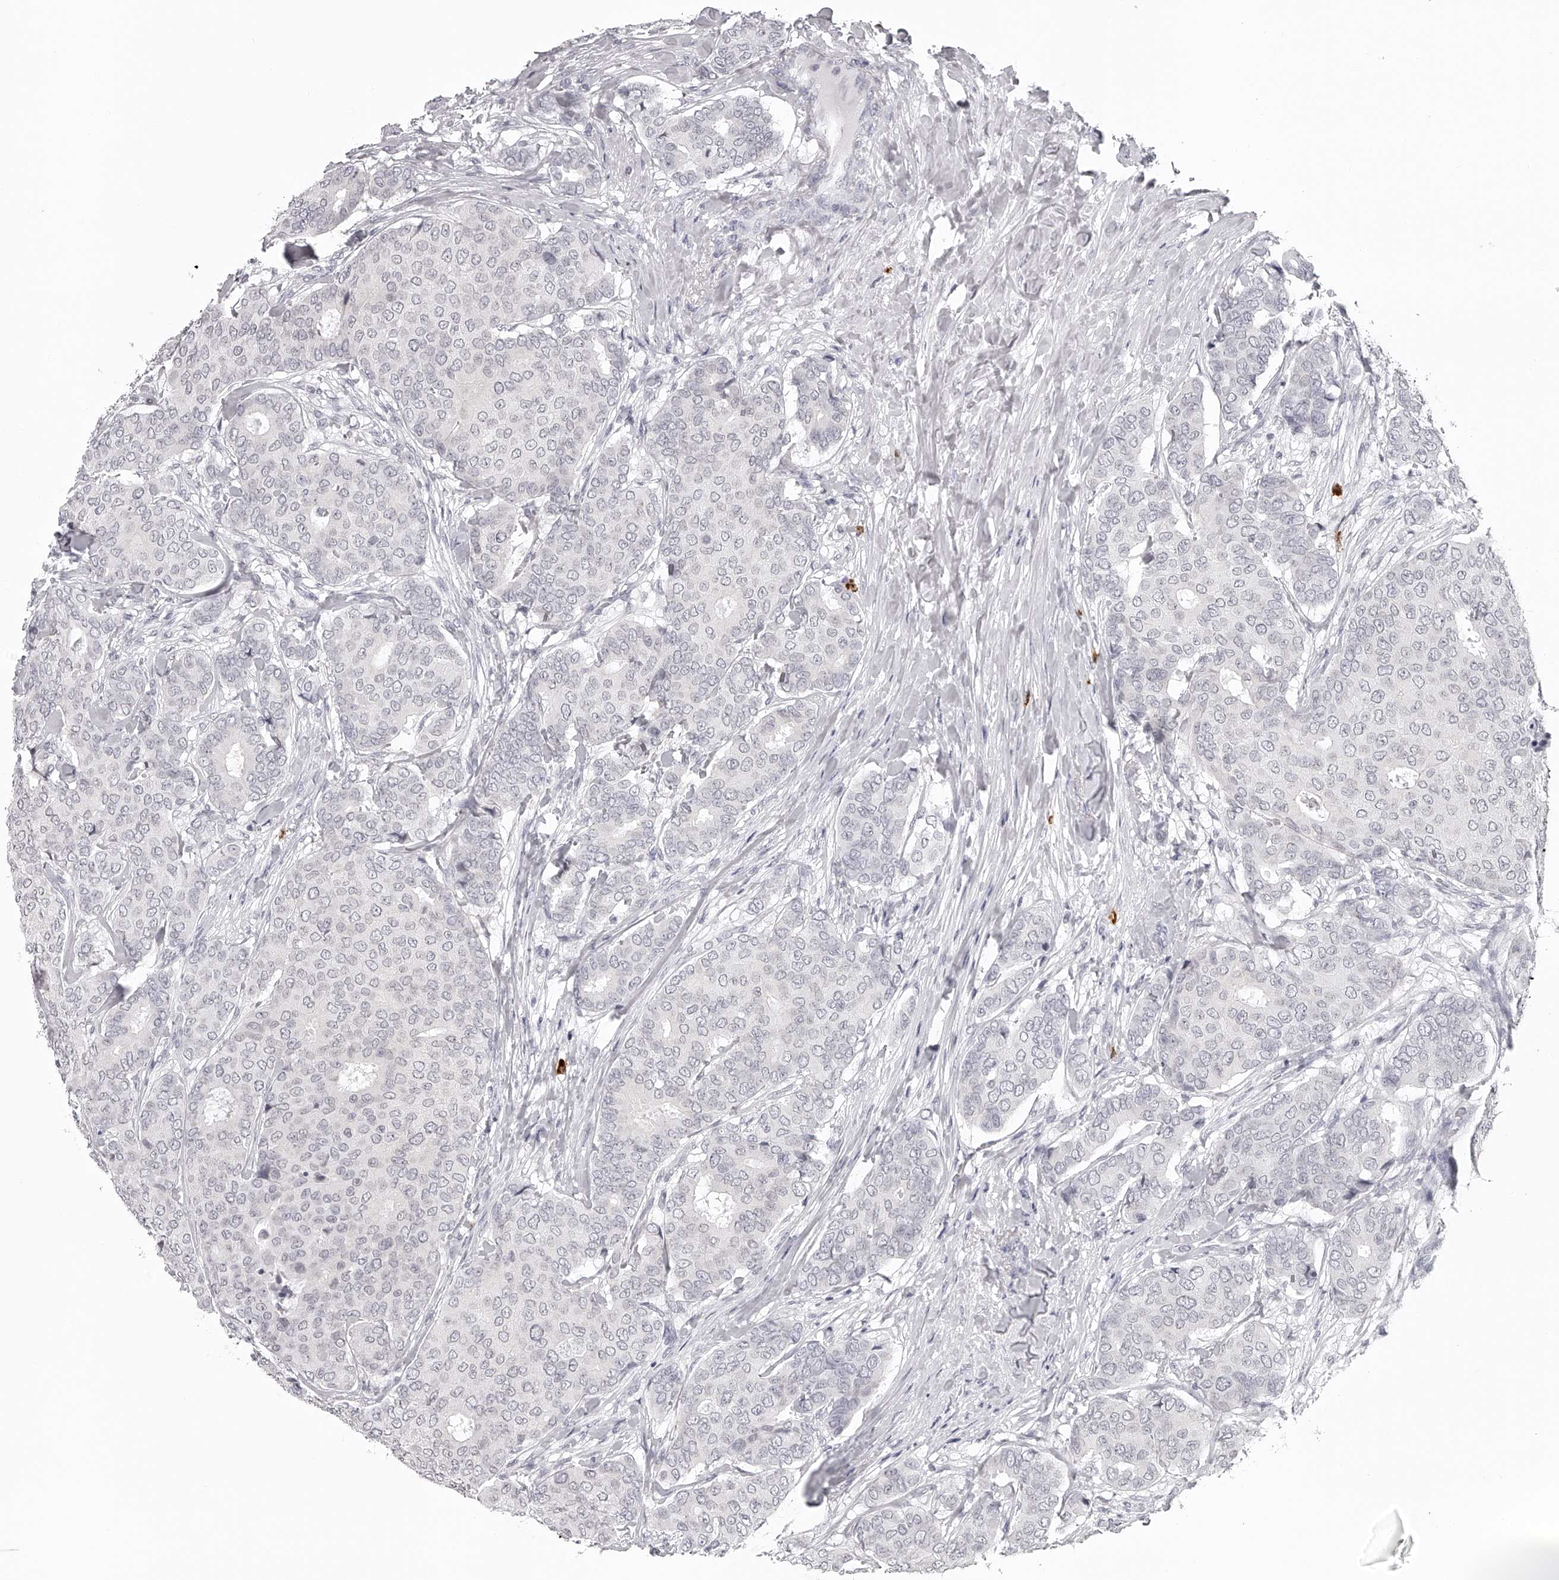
{"staining": {"intensity": "negative", "quantity": "none", "location": "none"}, "tissue": "breast cancer", "cell_type": "Tumor cells", "image_type": "cancer", "snomed": [{"axis": "morphology", "description": "Duct carcinoma"}, {"axis": "topography", "description": "Breast"}], "caption": "A high-resolution image shows IHC staining of breast intraductal carcinoma, which exhibits no significant positivity in tumor cells.", "gene": "SEC11C", "patient": {"sex": "female", "age": 75}}